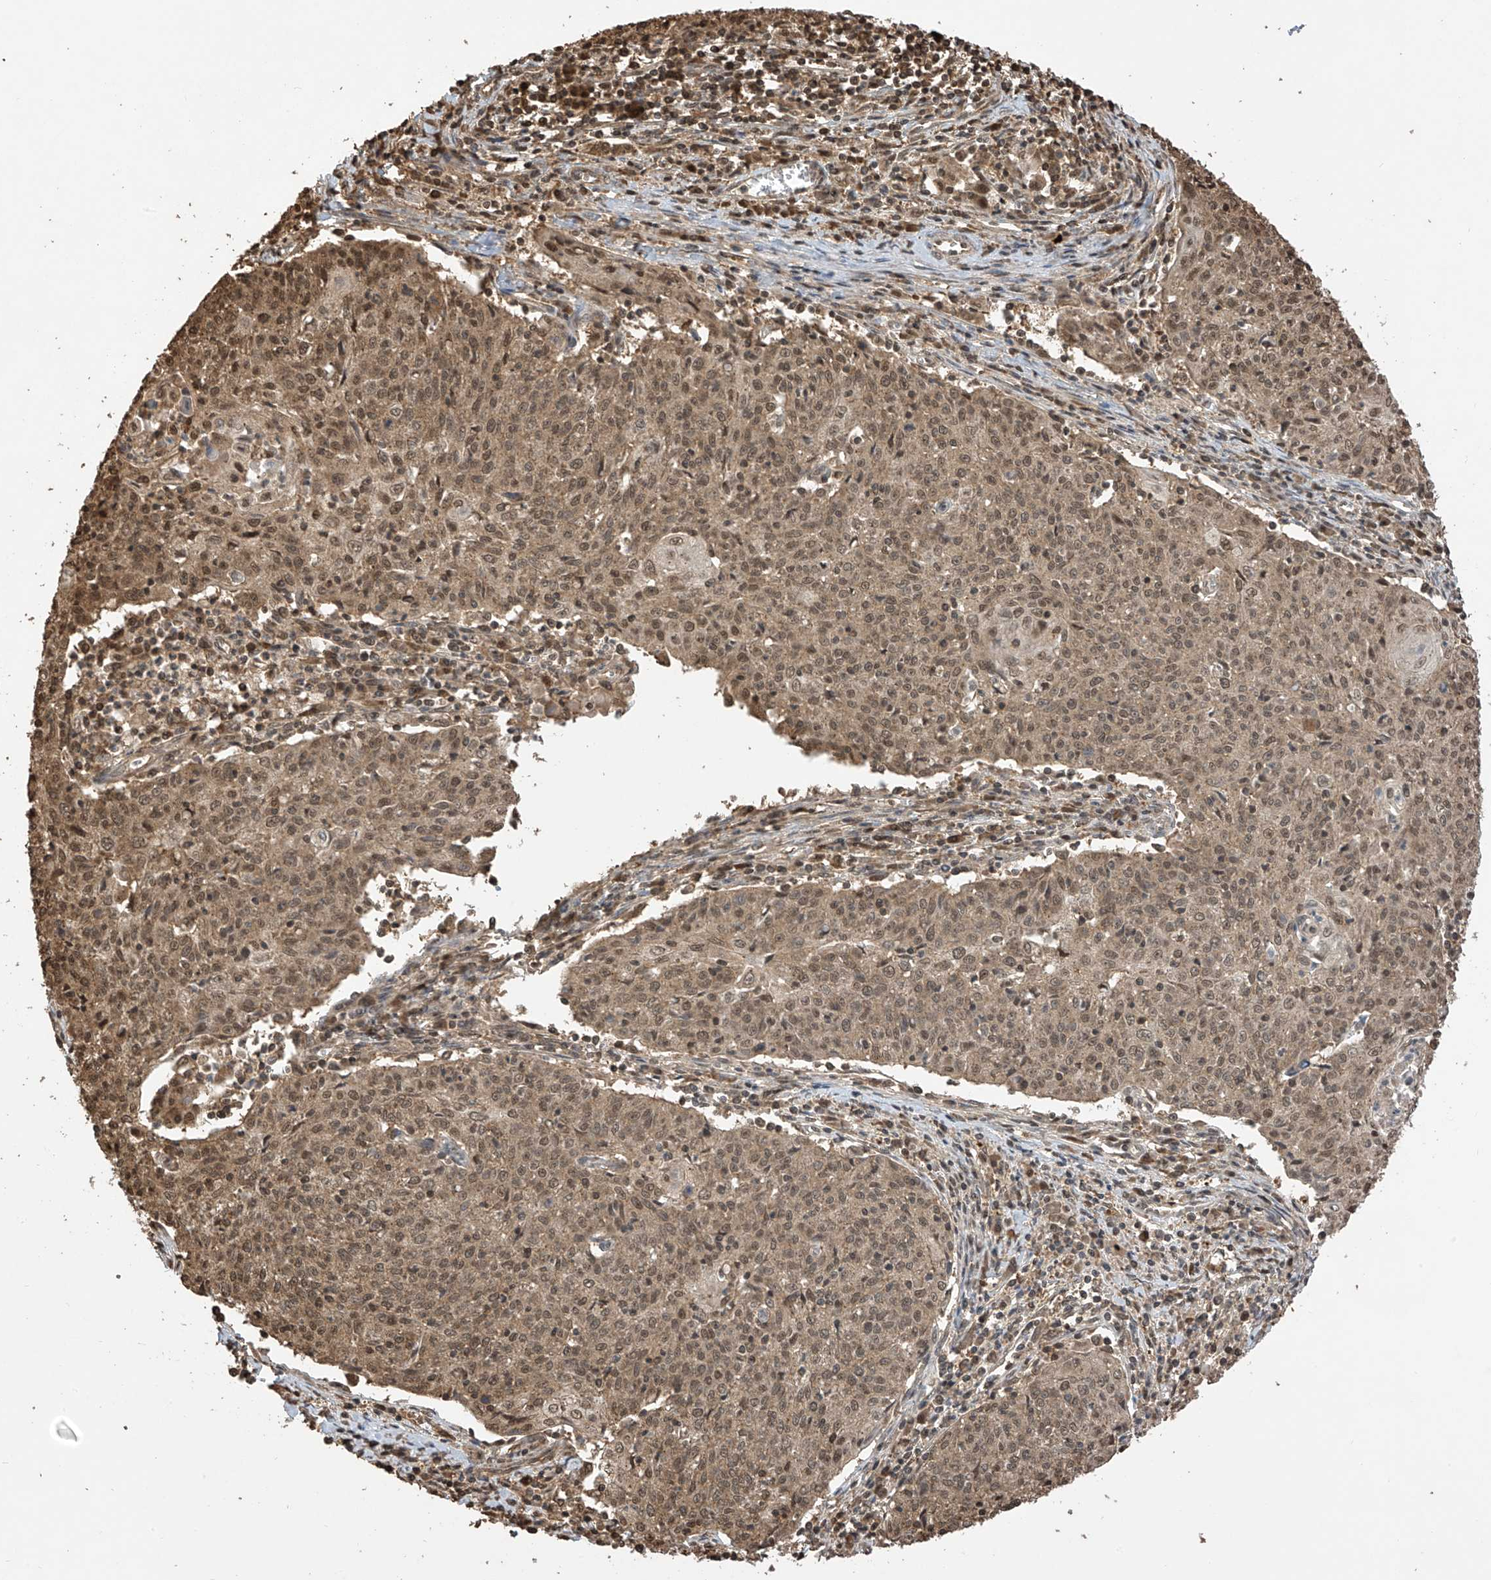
{"staining": {"intensity": "moderate", "quantity": ">75%", "location": "cytoplasmic/membranous,nuclear"}, "tissue": "cervical cancer", "cell_type": "Tumor cells", "image_type": "cancer", "snomed": [{"axis": "morphology", "description": "Squamous cell carcinoma, NOS"}, {"axis": "topography", "description": "Cervix"}], "caption": "Brown immunohistochemical staining in human cervical cancer (squamous cell carcinoma) displays moderate cytoplasmic/membranous and nuclear staining in about >75% of tumor cells. The staining was performed using DAB, with brown indicating positive protein expression. Nuclei are stained blue with hematoxylin.", "gene": "PNPT1", "patient": {"sex": "female", "age": 48}}